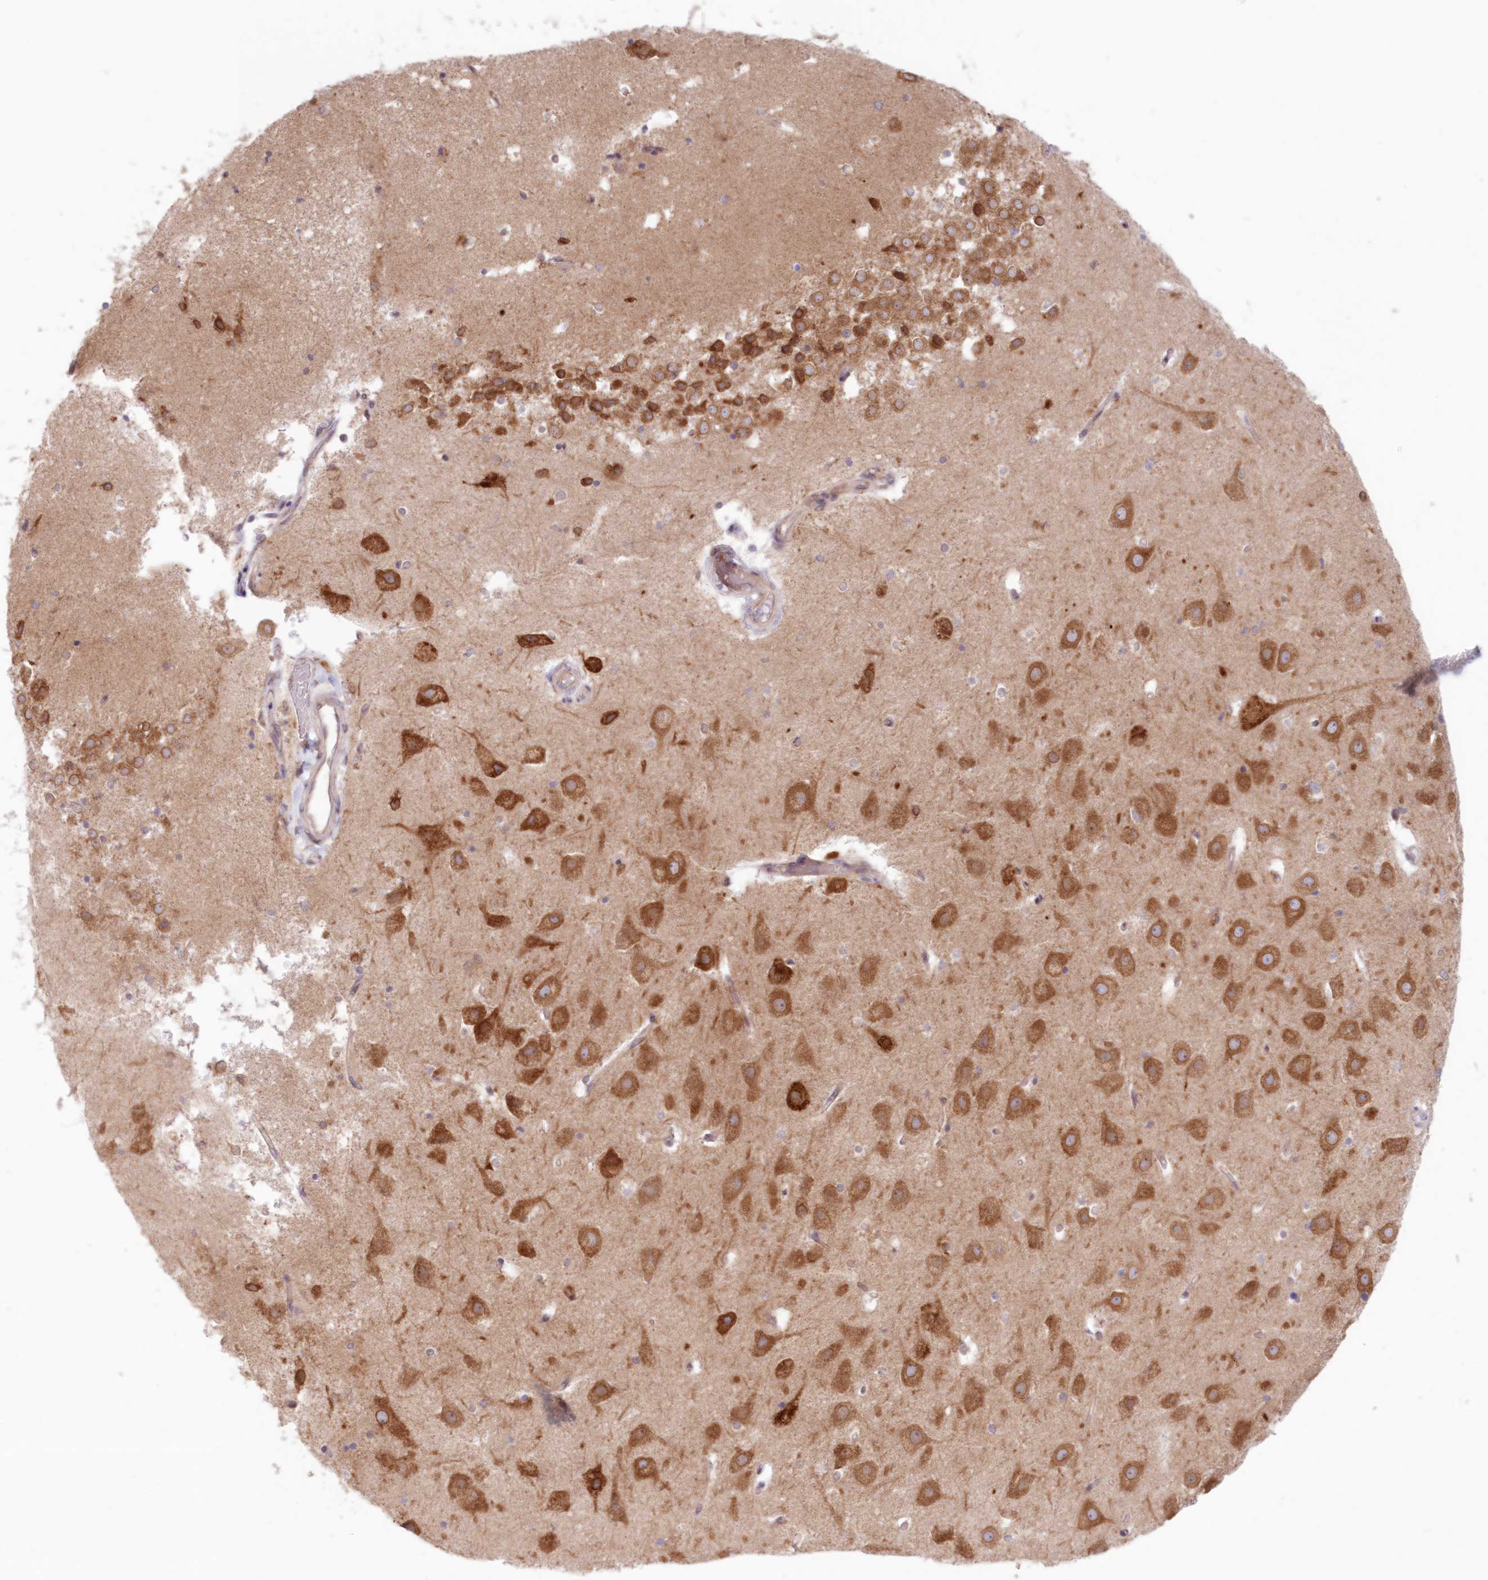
{"staining": {"intensity": "moderate", "quantity": "<25%", "location": "cytoplasmic/membranous"}, "tissue": "hippocampus", "cell_type": "Glial cells", "image_type": "normal", "snomed": [{"axis": "morphology", "description": "Normal tissue, NOS"}, {"axis": "topography", "description": "Hippocampus"}], "caption": "IHC photomicrograph of unremarkable hippocampus stained for a protein (brown), which exhibits low levels of moderate cytoplasmic/membranous expression in about <25% of glial cells.", "gene": "PCYOX1L", "patient": {"sex": "female", "age": 52}}